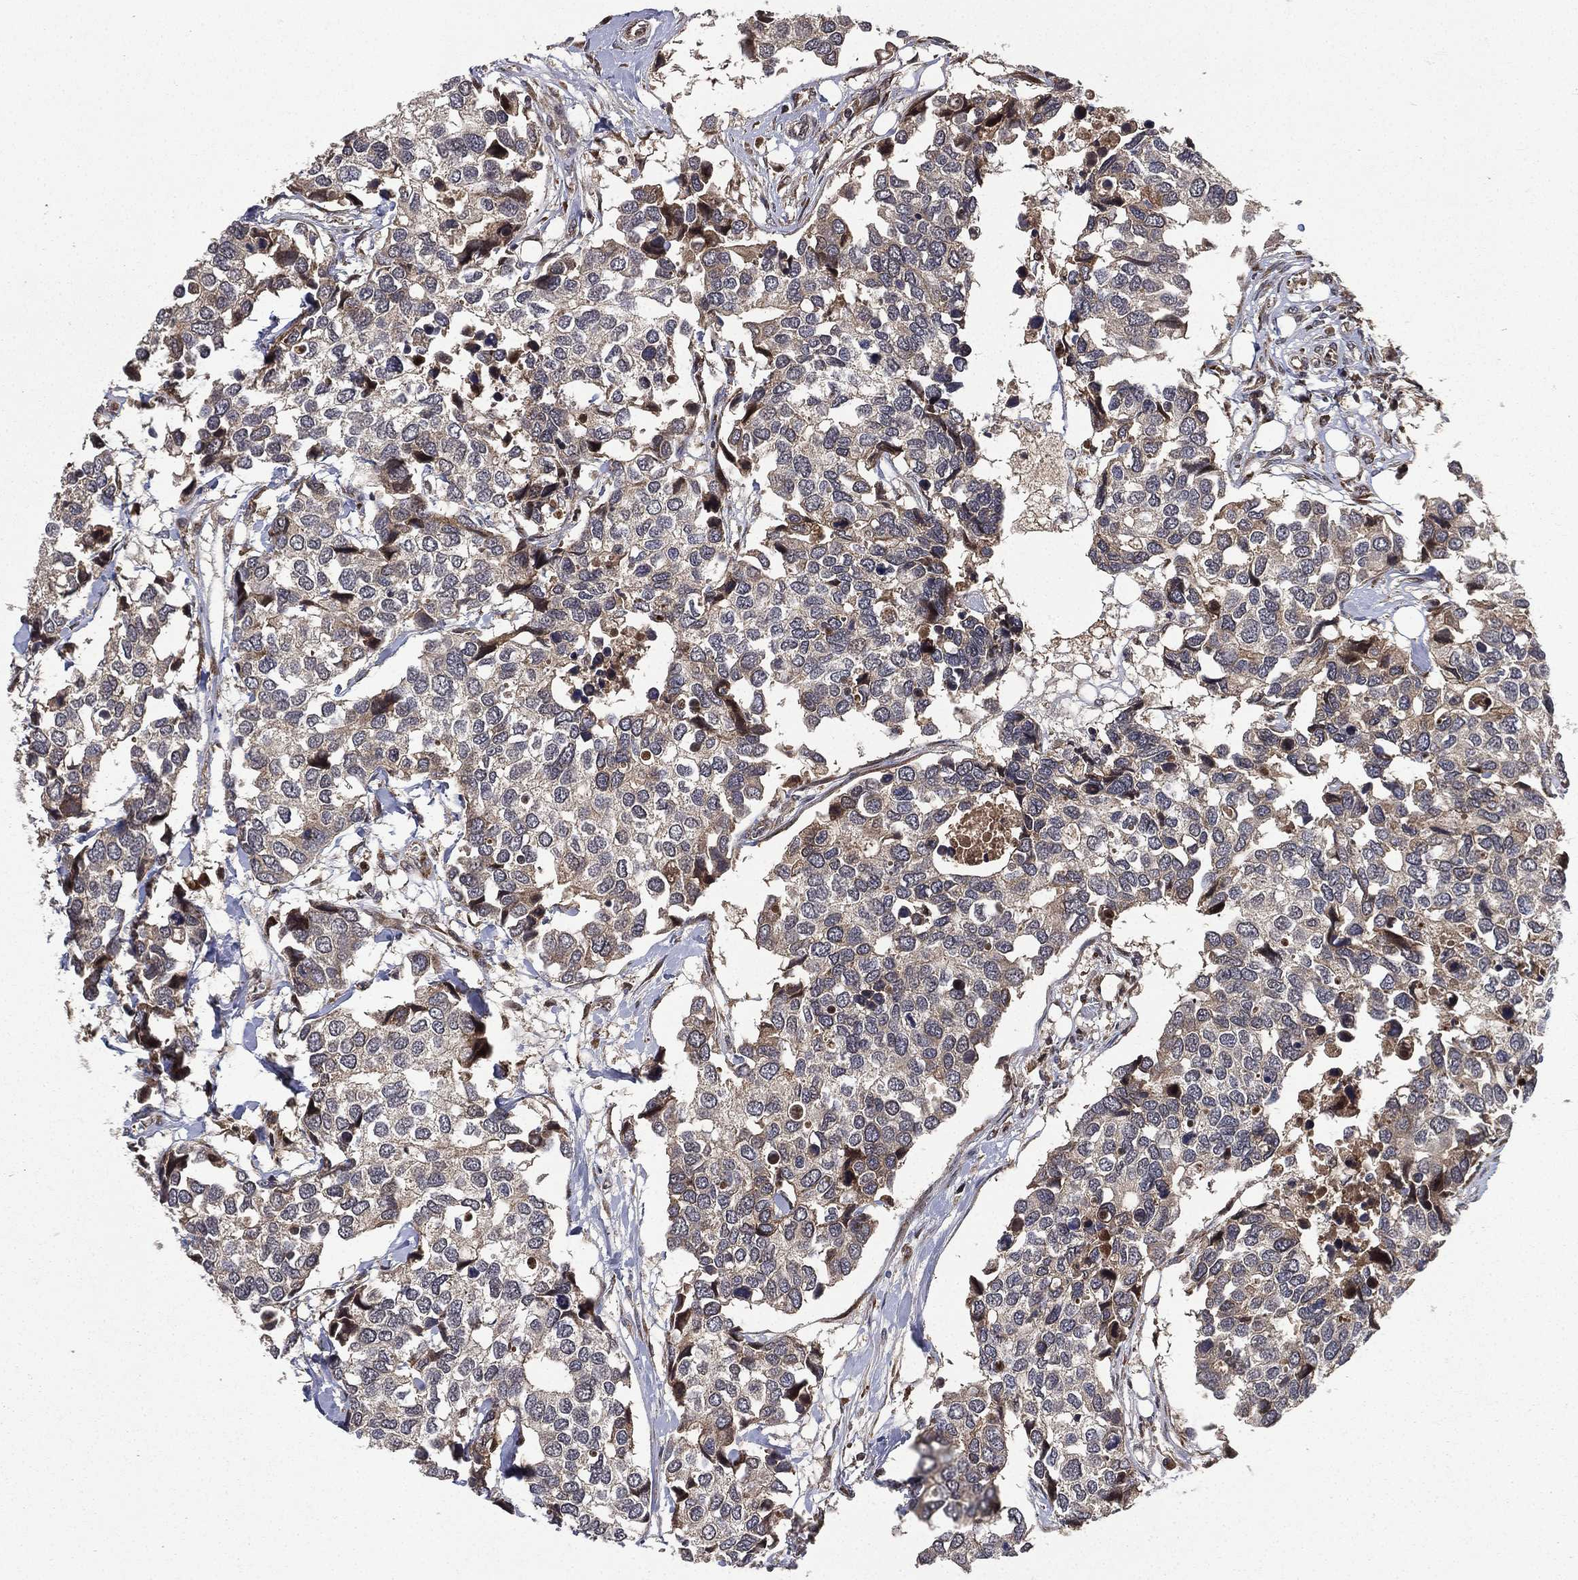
{"staining": {"intensity": "moderate", "quantity": "<25%", "location": "cytoplasmic/membranous"}, "tissue": "breast cancer", "cell_type": "Tumor cells", "image_type": "cancer", "snomed": [{"axis": "morphology", "description": "Duct carcinoma"}, {"axis": "topography", "description": "Breast"}], "caption": "Immunohistochemical staining of breast cancer (infiltrating ductal carcinoma) exhibits low levels of moderate cytoplasmic/membranous protein expression in about <25% of tumor cells.", "gene": "RAB11FIP4", "patient": {"sex": "female", "age": 83}}